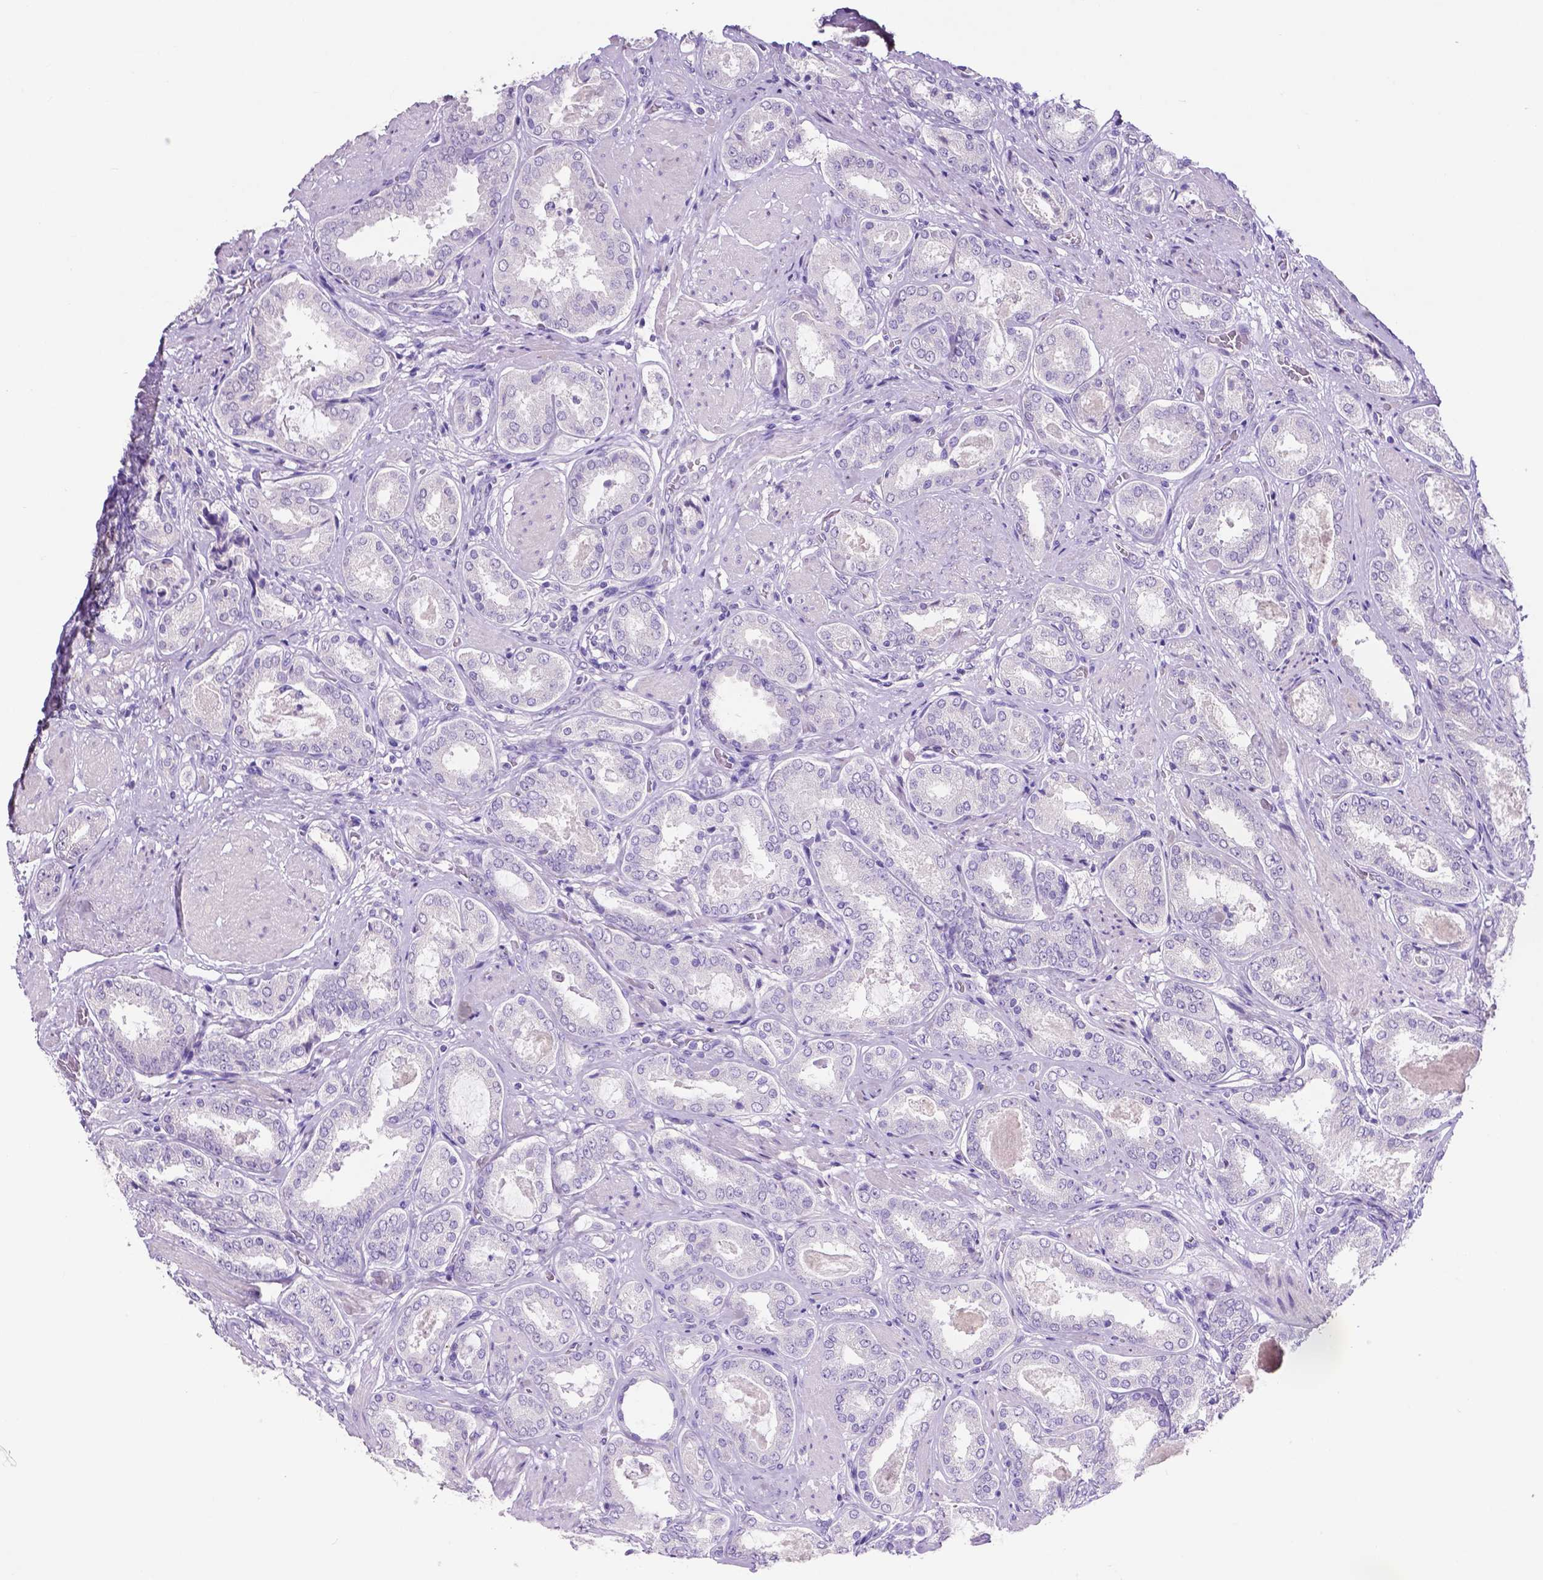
{"staining": {"intensity": "negative", "quantity": "none", "location": "none"}, "tissue": "prostate cancer", "cell_type": "Tumor cells", "image_type": "cancer", "snomed": [{"axis": "morphology", "description": "Adenocarcinoma, High grade"}, {"axis": "topography", "description": "Prostate"}], "caption": "DAB (3,3'-diaminobenzidine) immunohistochemical staining of adenocarcinoma (high-grade) (prostate) exhibits no significant expression in tumor cells.", "gene": "SLC22A2", "patient": {"sex": "male", "age": 63}}